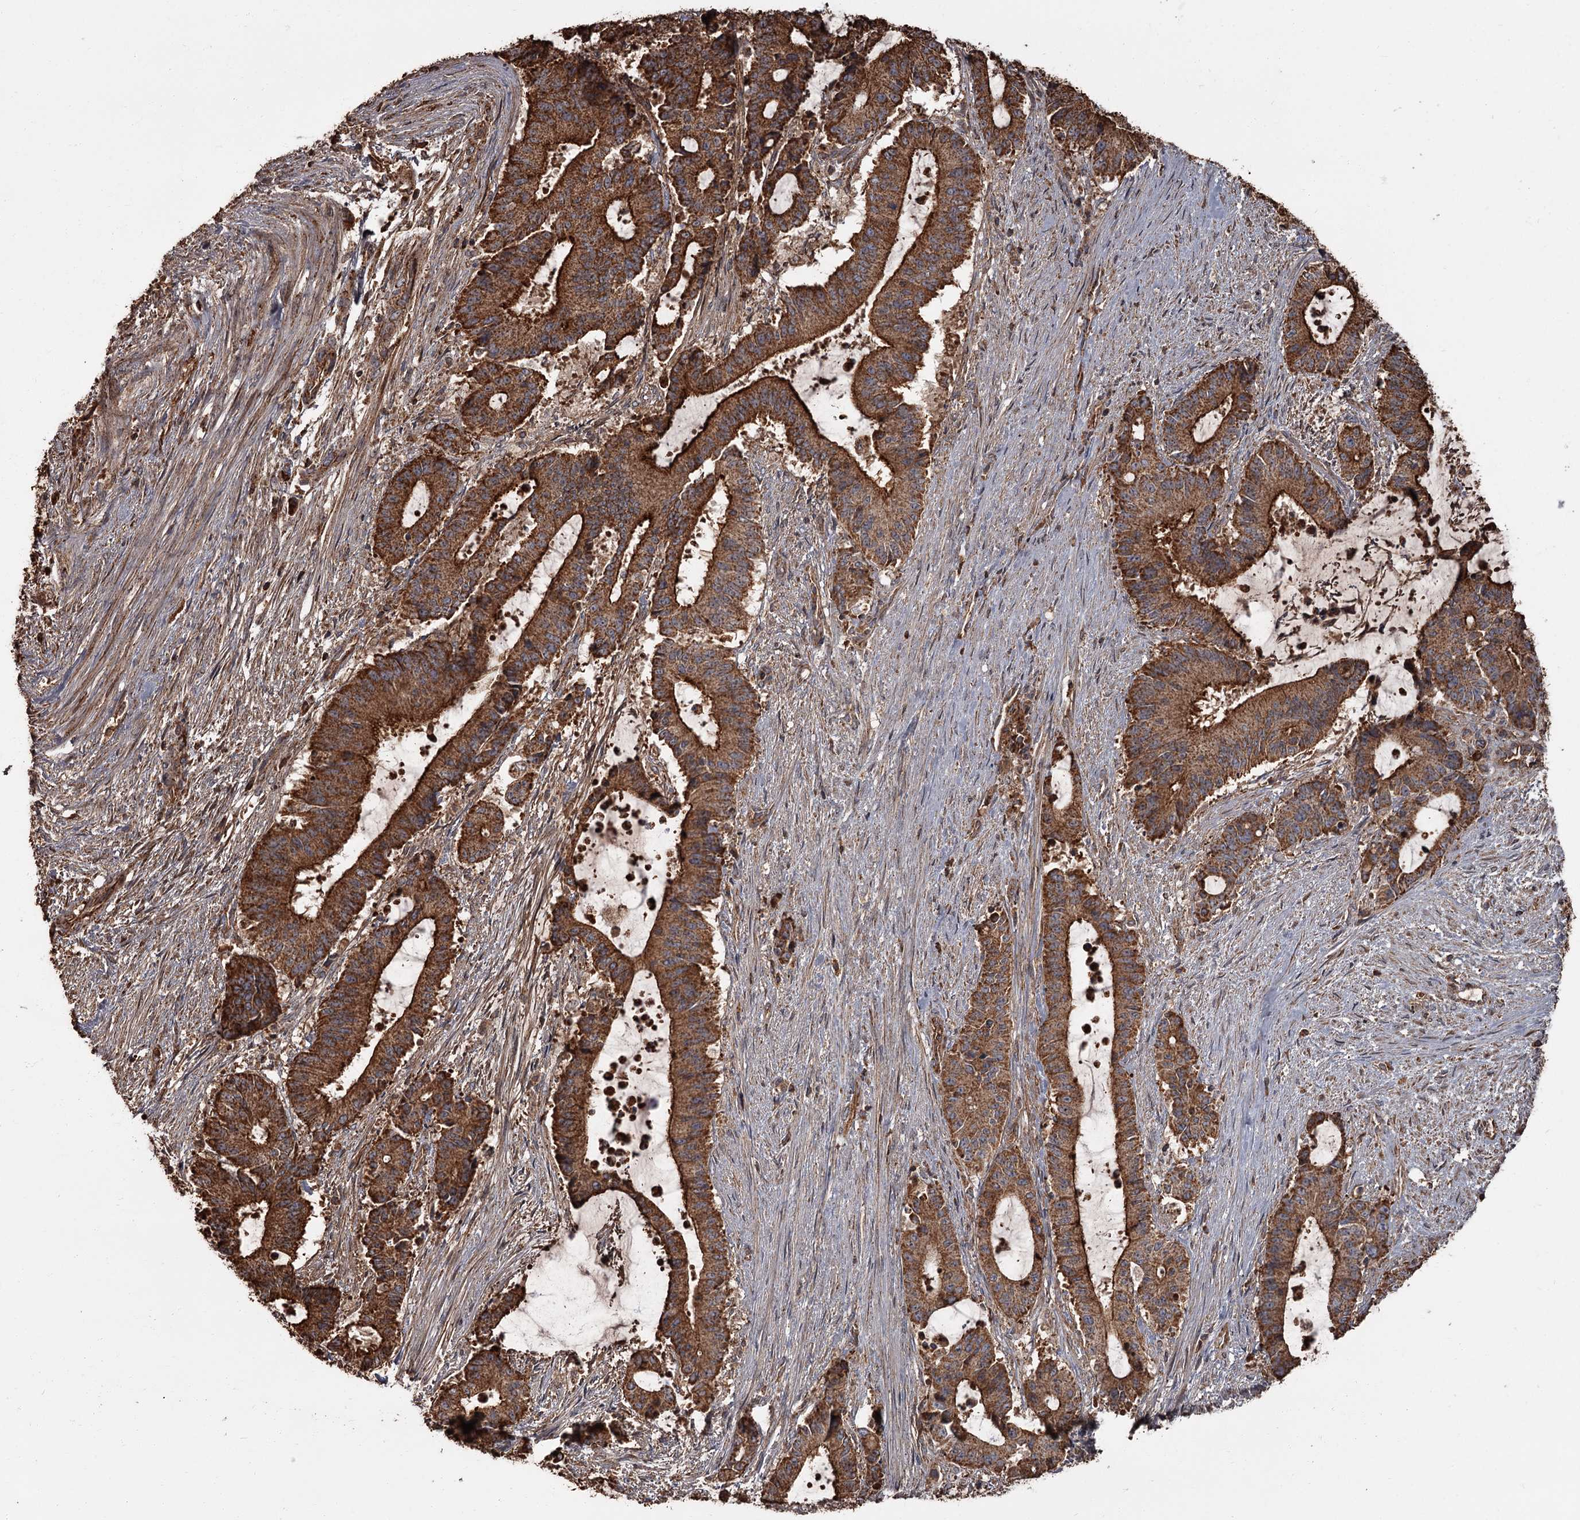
{"staining": {"intensity": "strong", "quantity": ">75%", "location": "cytoplasmic/membranous"}, "tissue": "liver cancer", "cell_type": "Tumor cells", "image_type": "cancer", "snomed": [{"axis": "morphology", "description": "Normal tissue, NOS"}, {"axis": "morphology", "description": "Cholangiocarcinoma"}, {"axis": "topography", "description": "Liver"}, {"axis": "topography", "description": "Peripheral nerve tissue"}], "caption": "A micrograph of cholangiocarcinoma (liver) stained for a protein shows strong cytoplasmic/membranous brown staining in tumor cells.", "gene": "THAP9", "patient": {"sex": "female", "age": 73}}